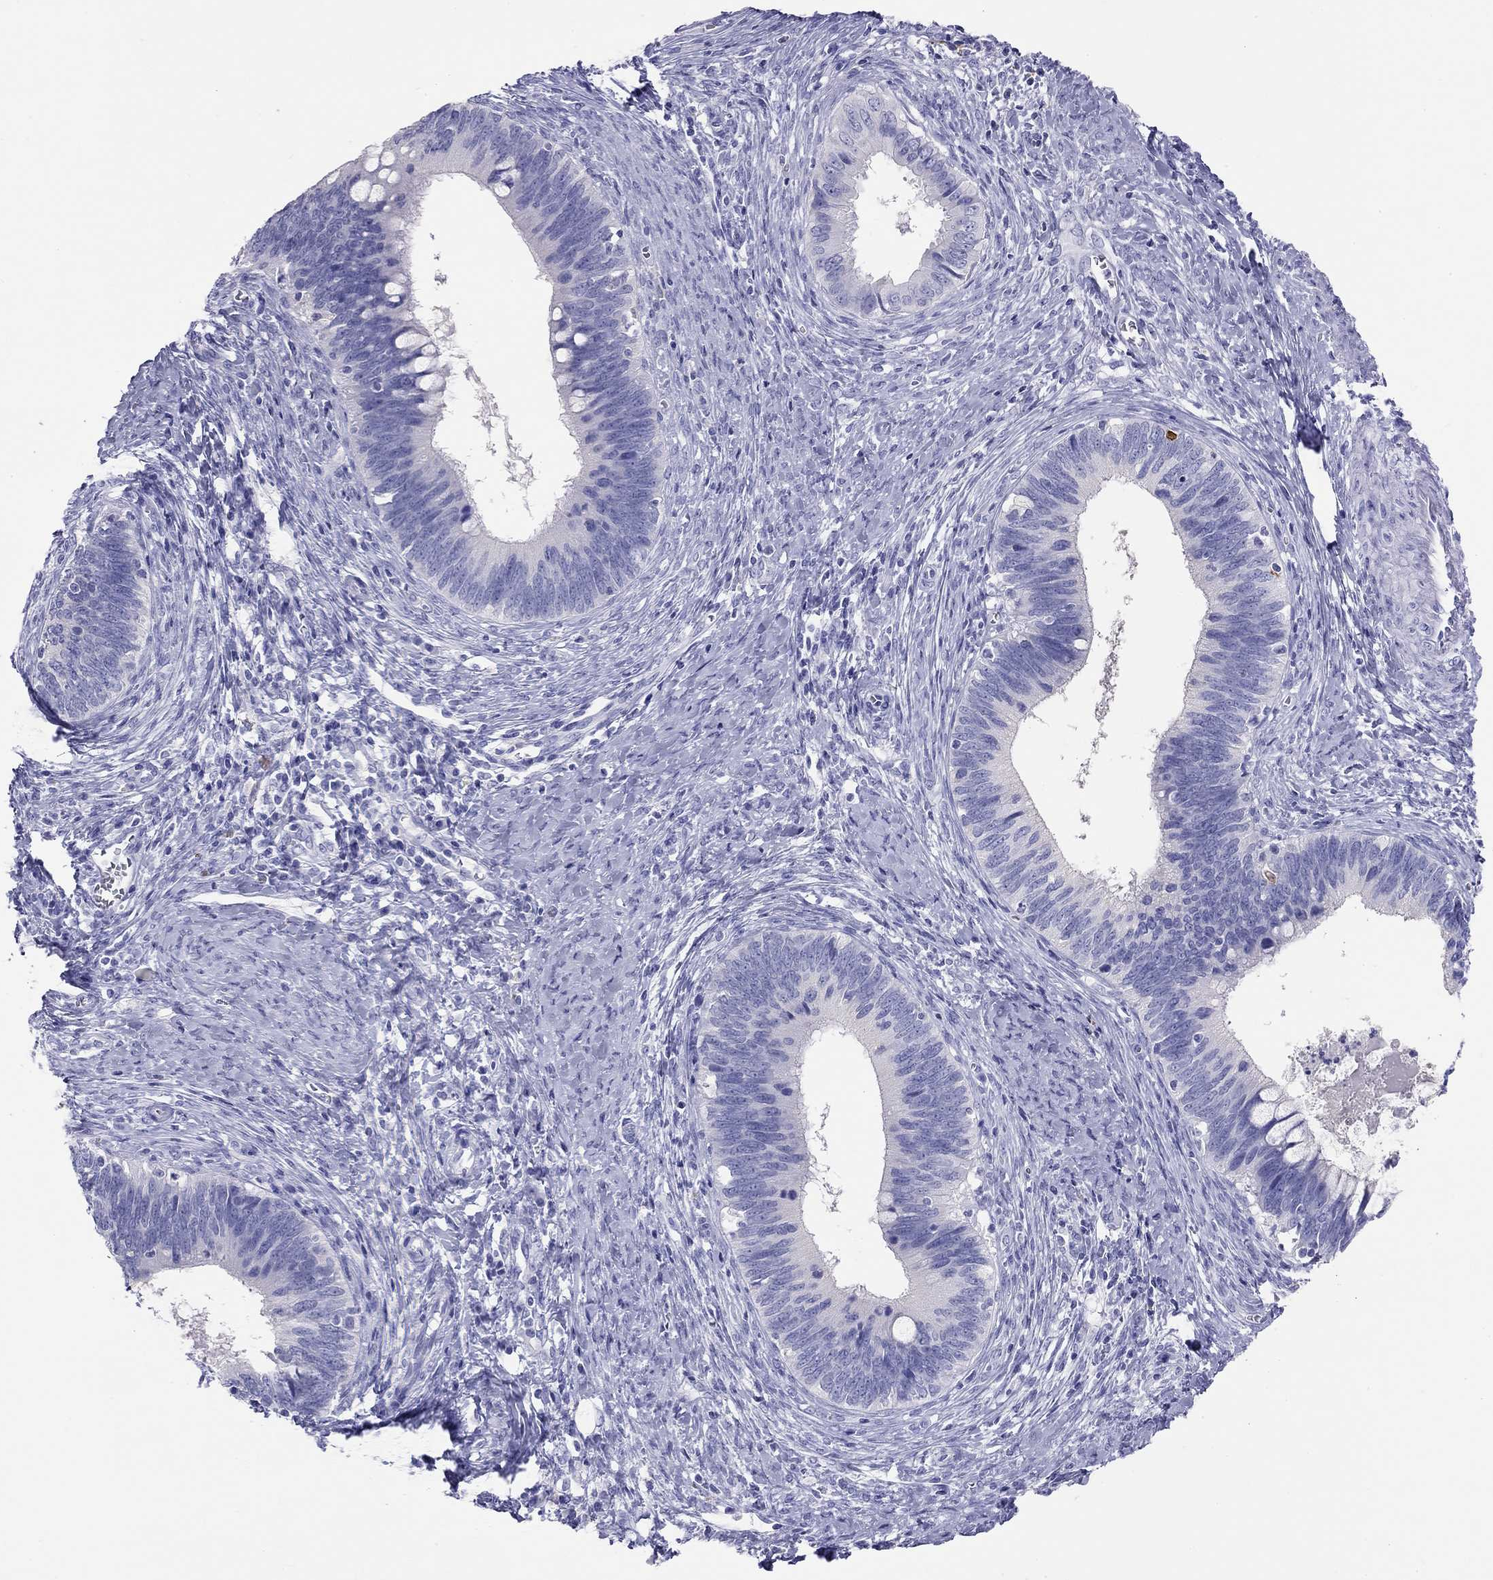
{"staining": {"intensity": "negative", "quantity": "none", "location": "none"}, "tissue": "cervical cancer", "cell_type": "Tumor cells", "image_type": "cancer", "snomed": [{"axis": "morphology", "description": "Adenocarcinoma, NOS"}, {"axis": "topography", "description": "Cervix"}], "caption": "High power microscopy micrograph of an immunohistochemistry (IHC) photomicrograph of cervical adenocarcinoma, revealing no significant expression in tumor cells. (Brightfield microscopy of DAB immunohistochemistry at high magnification).", "gene": "HLA-DQB2", "patient": {"sex": "female", "age": 42}}